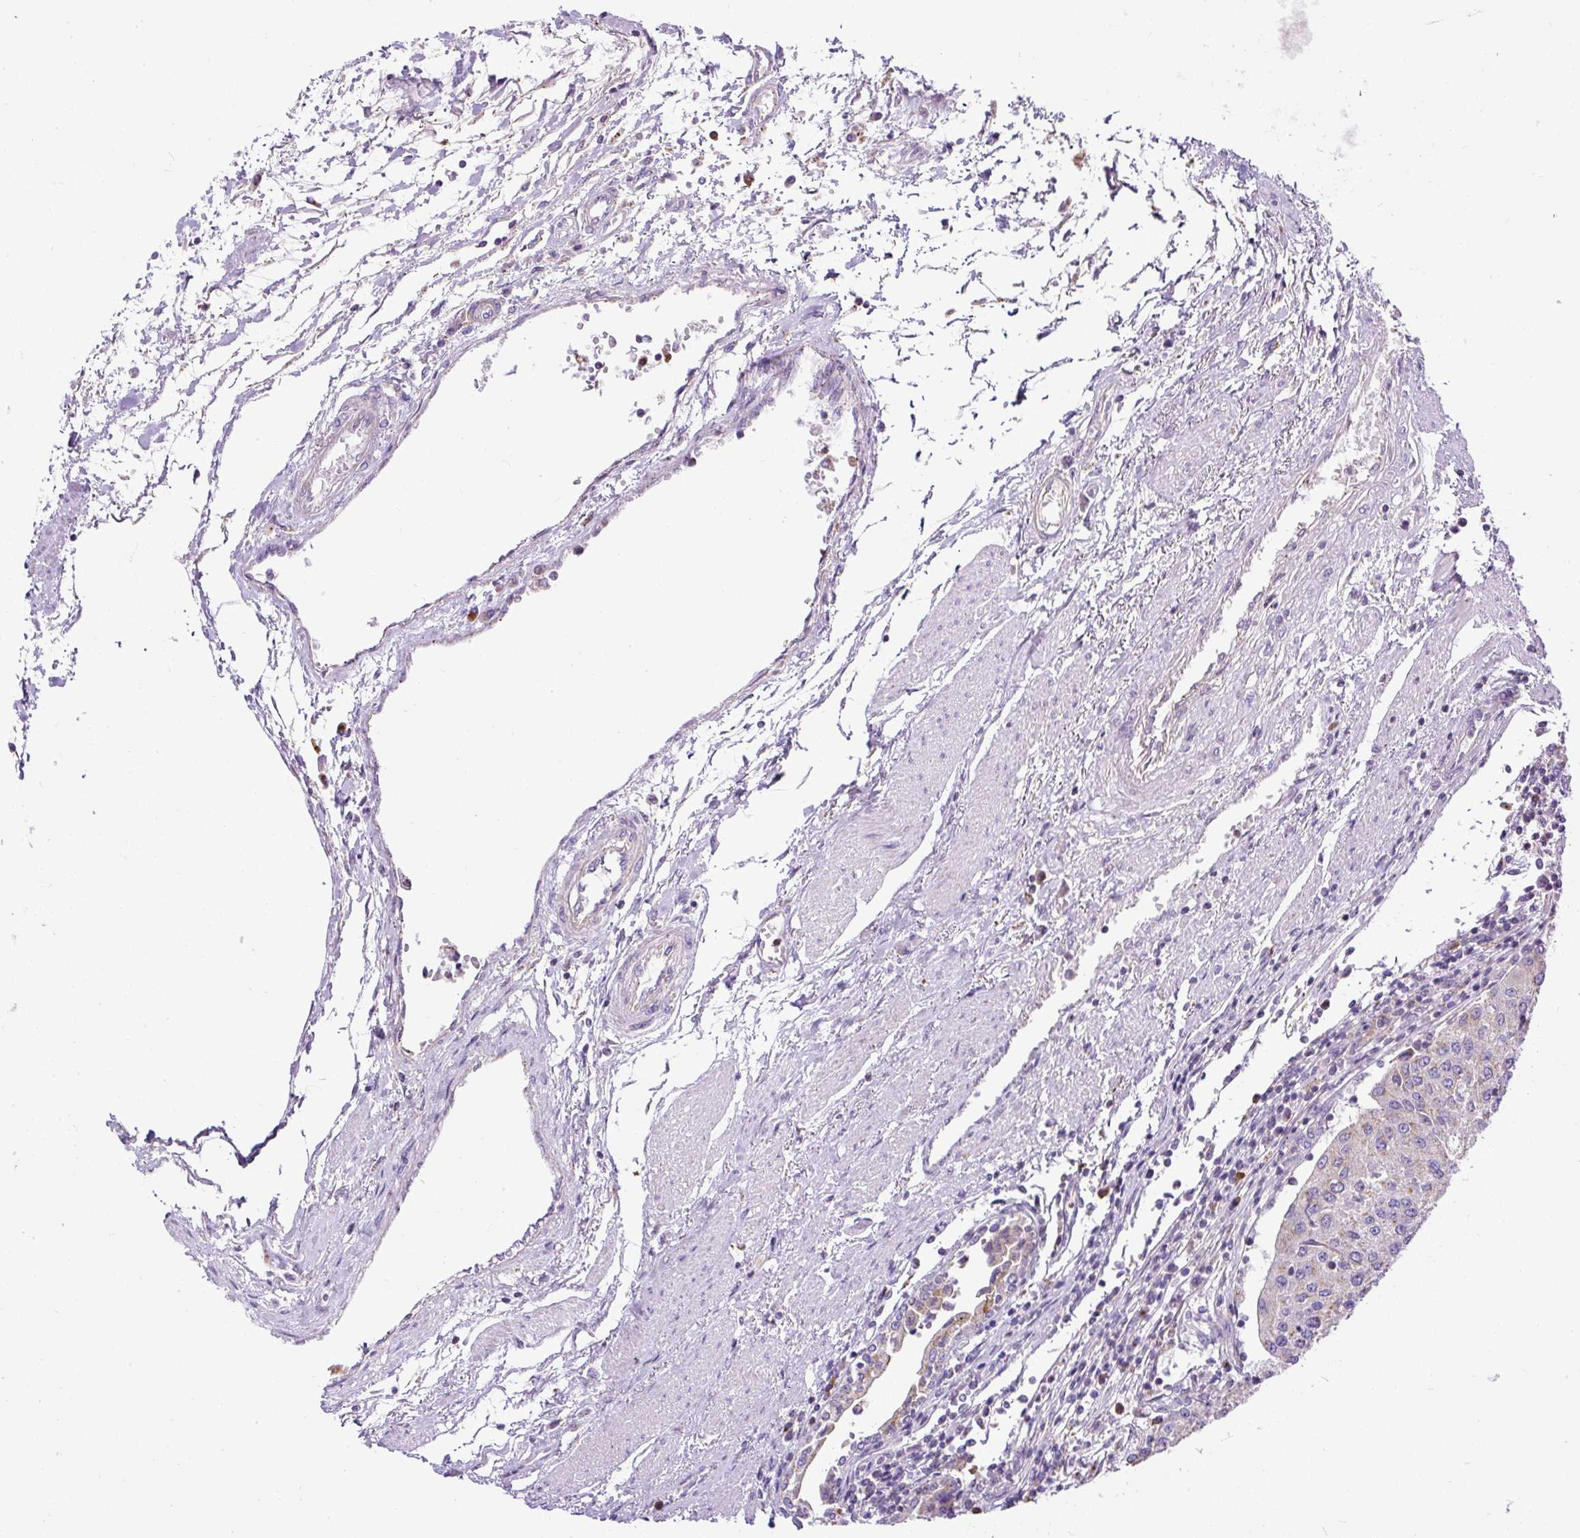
{"staining": {"intensity": "negative", "quantity": "none", "location": "none"}, "tissue": "urothelial cancer", "cell_type": "Tumor cells", "image_type": "cancer", "snomed": [{"axis": "morphology", "description": "Urothelial carcinoma, High grade"}, {"axis": "topography", "description": "Urinary bladder"}], "caption": "Protein analysis of urothelial carcinoma (high-grade) shows no significant positivity in tumor cells.", "gene": "CFAP47", "patient": {"sex": "female", "age": 85}}